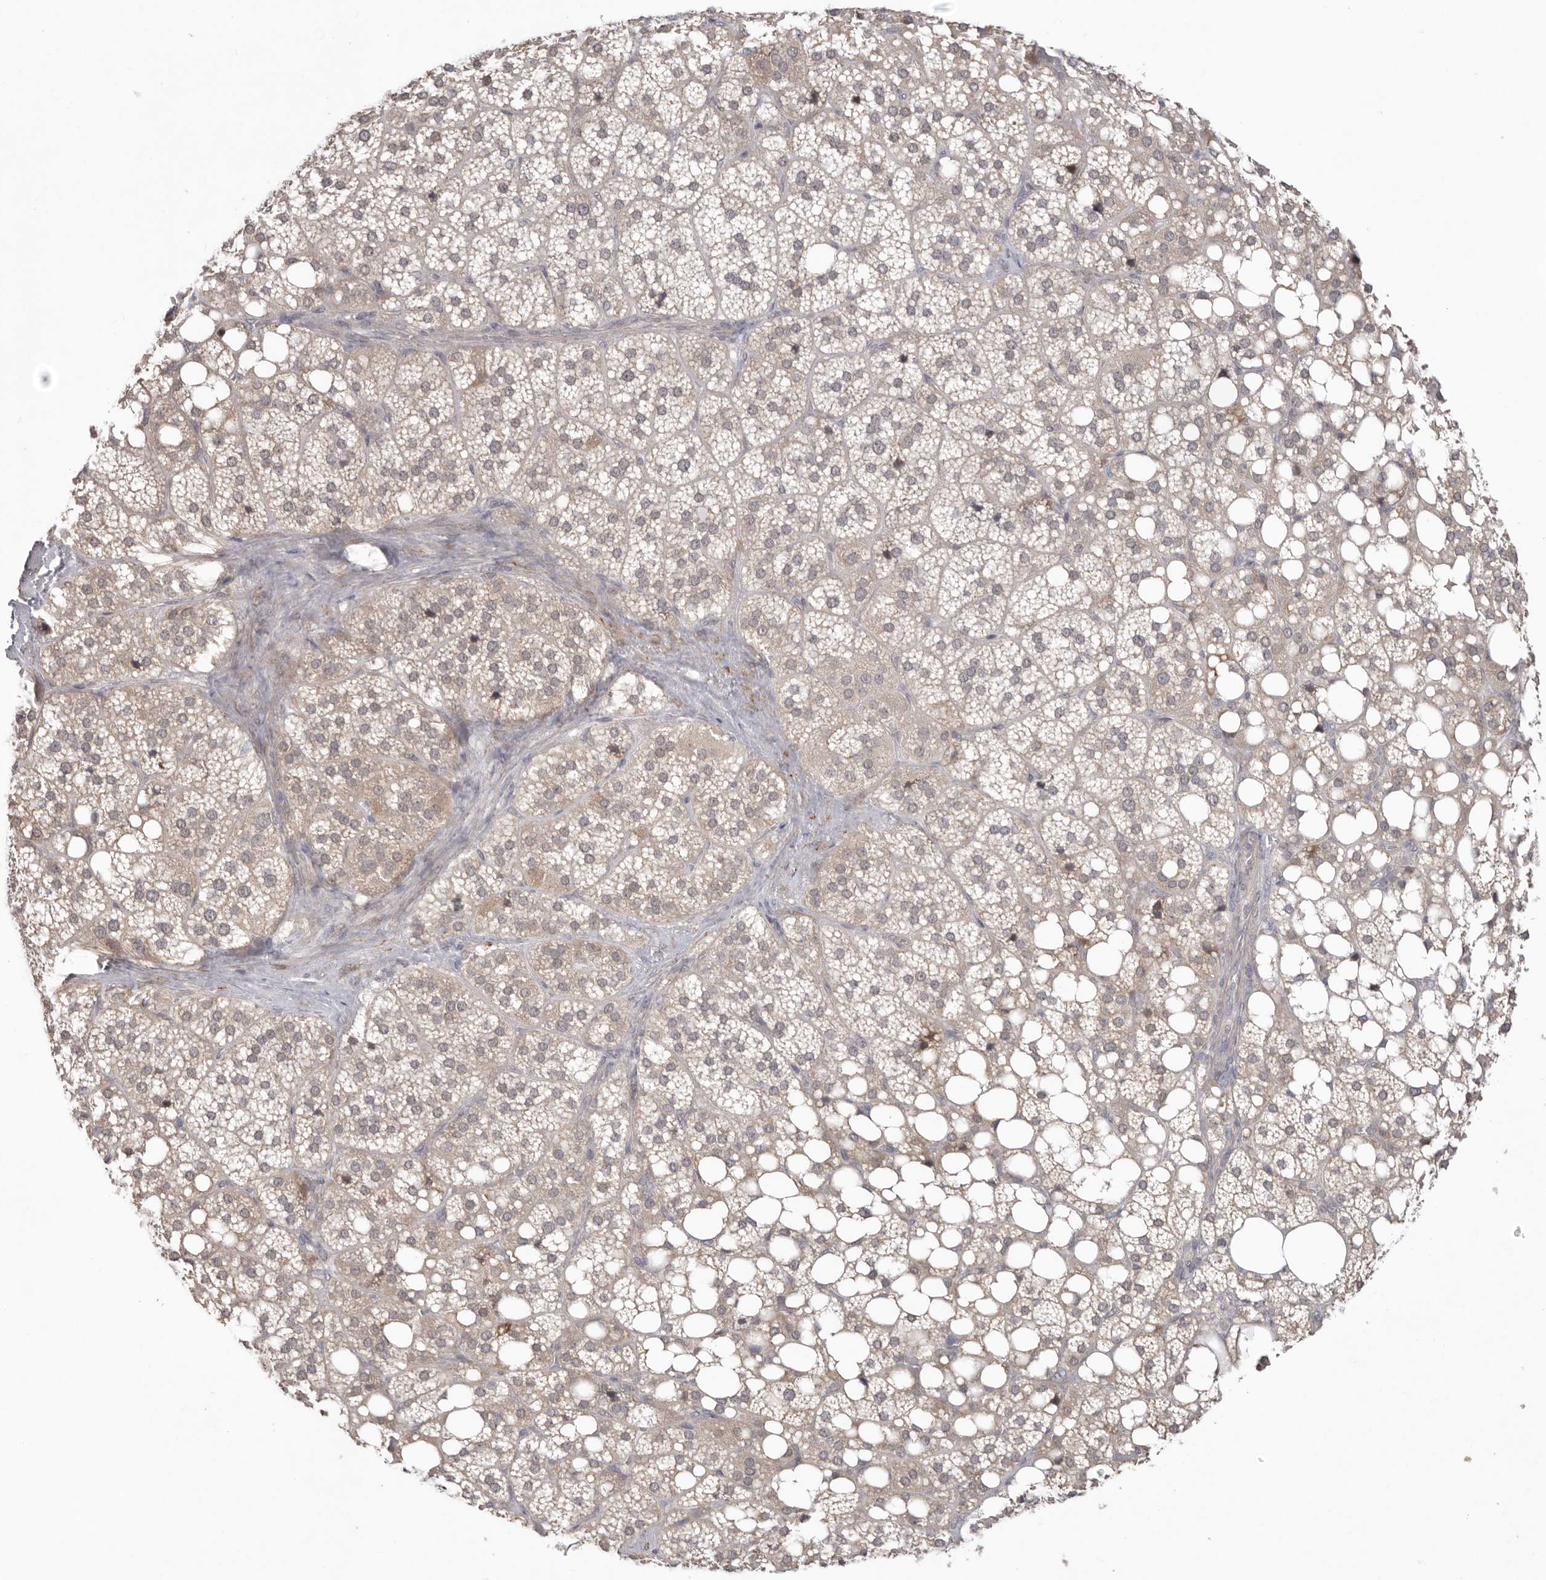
{"staining": {"intensity": "moderate", "quantity": "25%-75%", "location": "cytoplasmic/membranous"}, "tissue": "adrenal gland", "cell_type": "Glandular cells", "image_type": "normal", "snomed": [{"axis": "morphology", "description": "Normal tissue, NOS"}, {"axis": "topography", "description": "Adrenal gland"}], "caption": "DAB (3,3'-diaminobenzidine) immunohistochemical staining of benign human adrenal gland shows moderate cytoplasmic/membranous protein staining in about 25%-75% of glandular cells.", "gene": "NSUN4", "patient": {"sex": "female", "age": 59}}